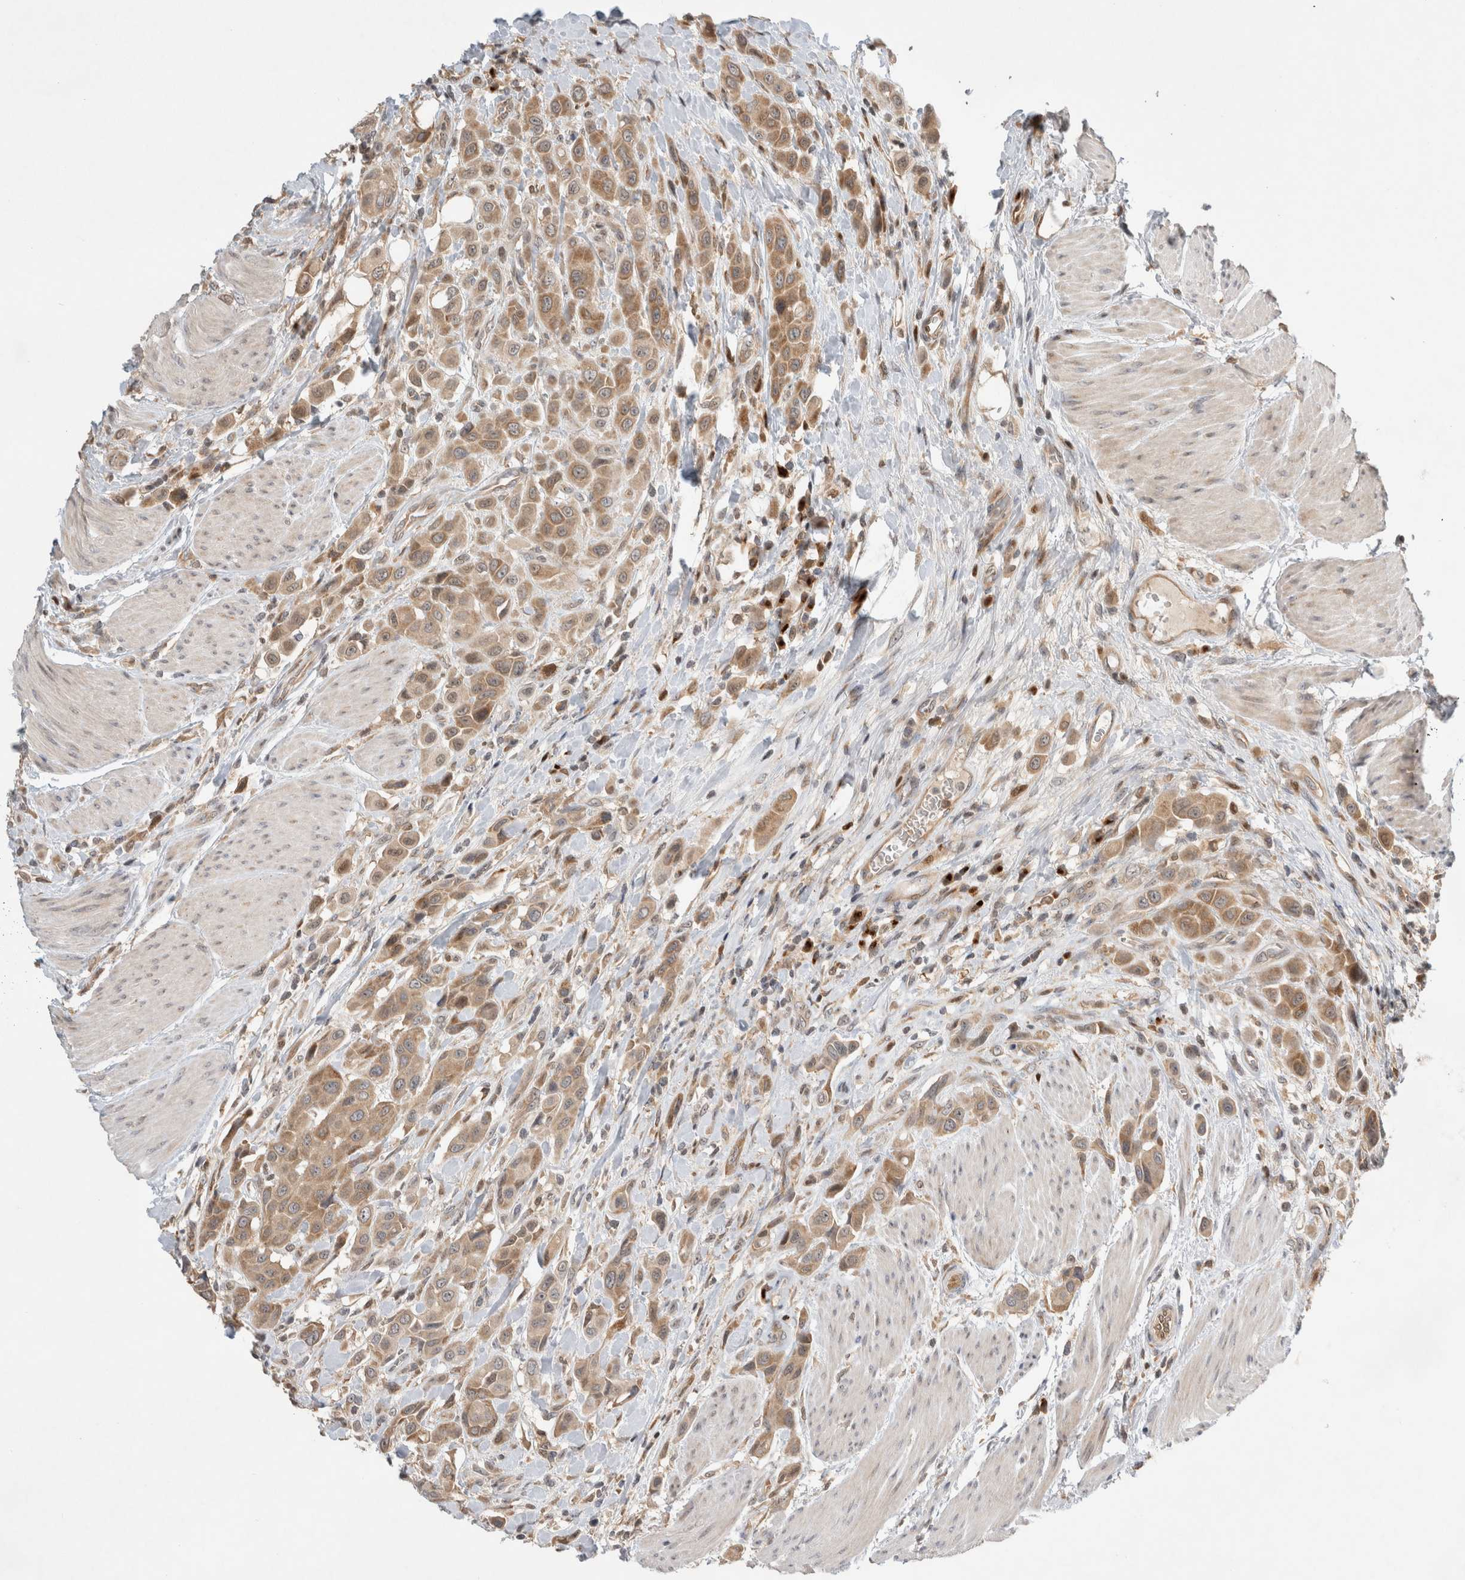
{"staining": {"intensity": "moderate", "quantity": ">75%", "location": "cytoplasmic/membranous"}, "tissue": "urothelial cancer", "cell_type": "Tumor cells", "image_type": "cancer", "snomed": [{"axis": "morphology", "description": "Urothelial carcinoma, High grade"}, {"axis": "topography", "description": "Urinary bladder"}], "caption": "Urothelial cancer stained with a brown dye shows moderate cytoplasmic/membranous positive positivity in about >75% of tumor cells.", "gene": "OTUD6B", "patient": {"sex": "male", "age": 50}}